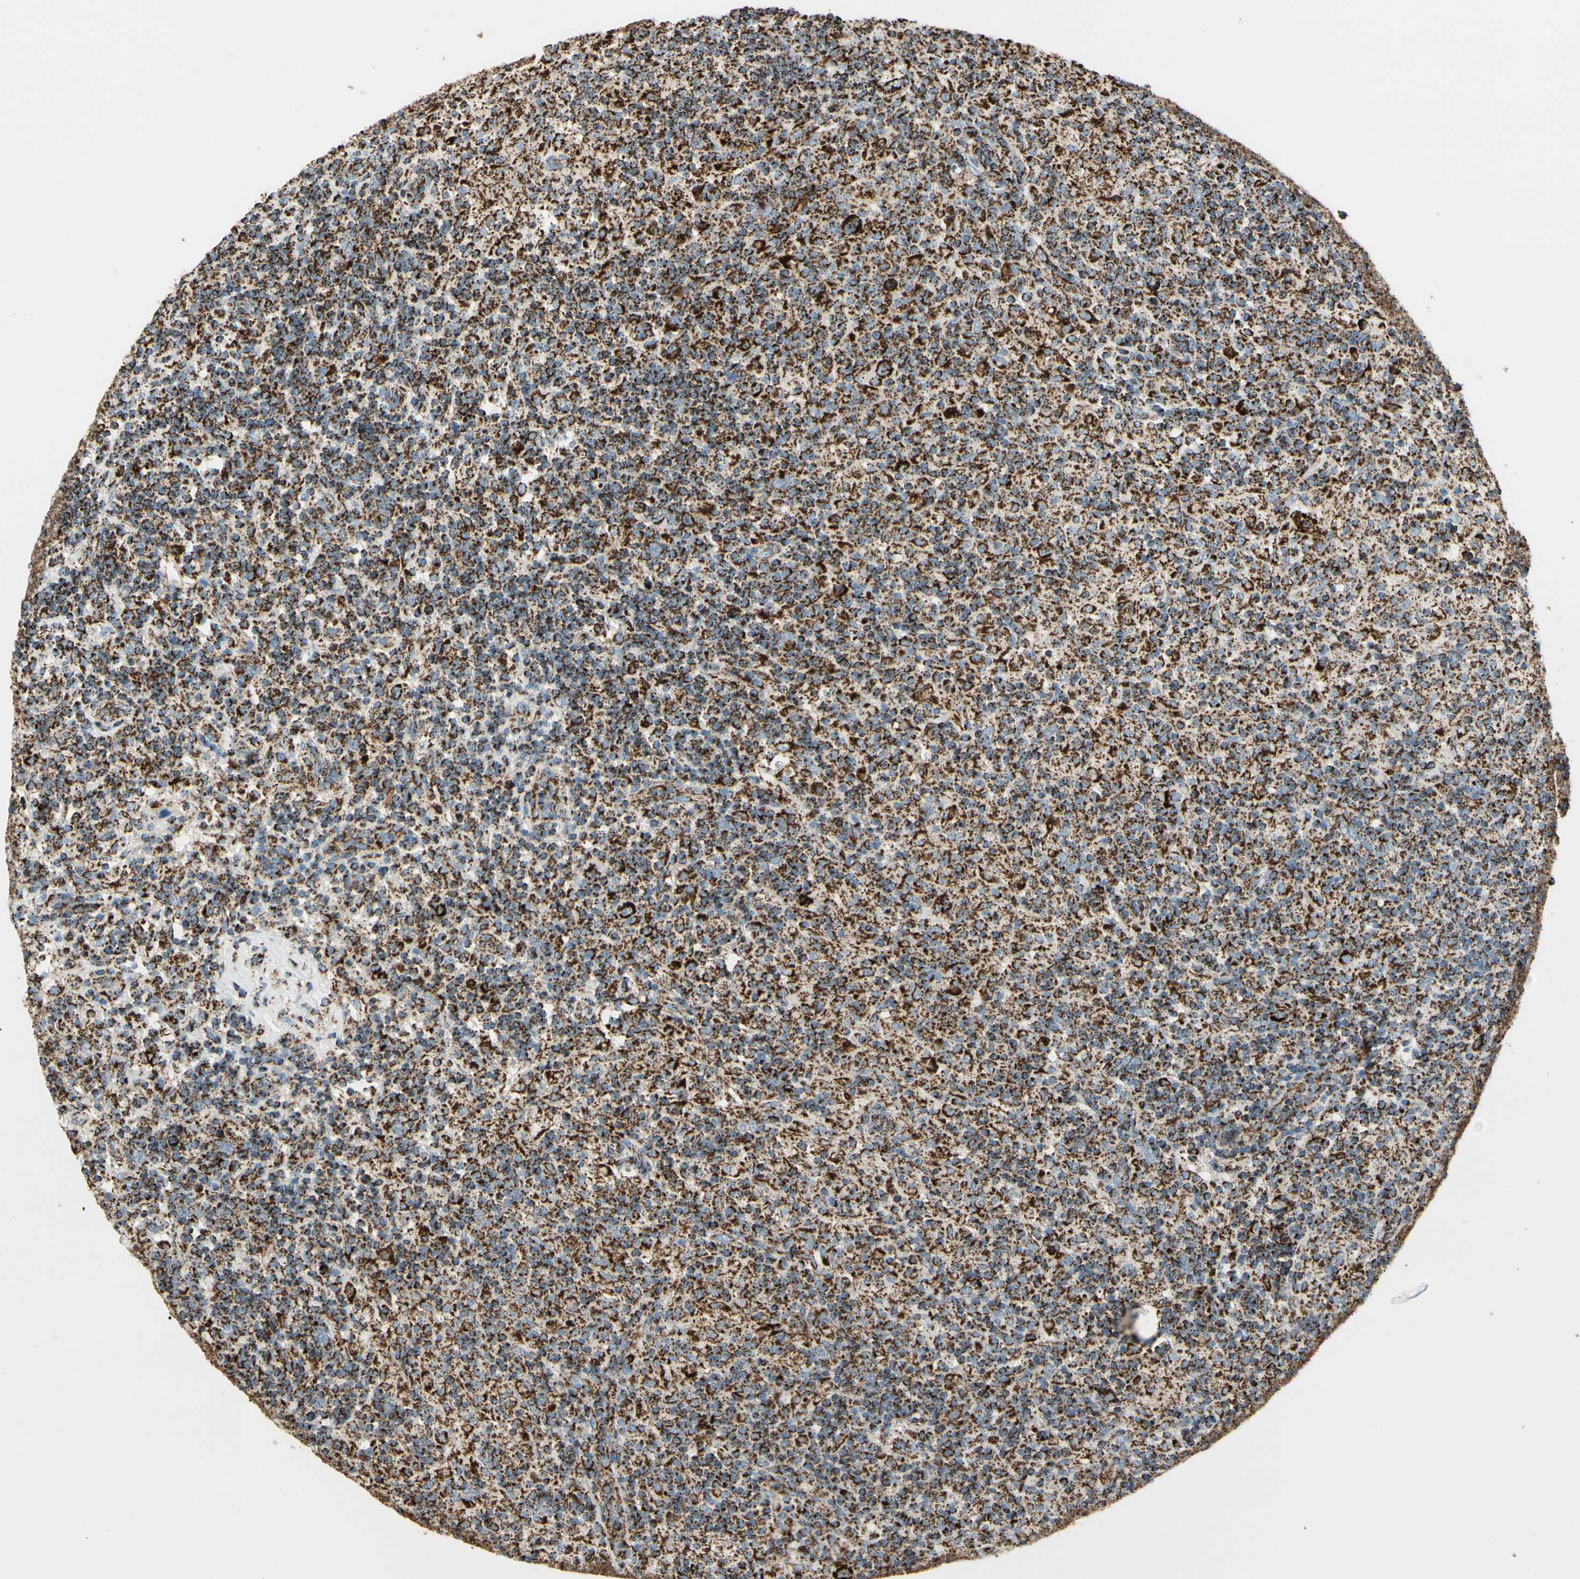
{"staining": {"intensity": "strong", "quantity": ">75%", "location": "cytoplasmic/membranous"}, "tissue": "lymphoma", "cell_type": "Tumor cells", "image_type": "cancer", "snomed": [{"axis": "morphology", "description": "Hodgkin's disease, NOS"}, {"axis": "topography", "description": "Lymph node"}], "caption": "Protein staining shows strong cytoplasmic/membranous positivity in approximately >75% of tumor cells in lymphoma.", "gene": "ME2", "patient": {"sex": "male", "age": 70}}